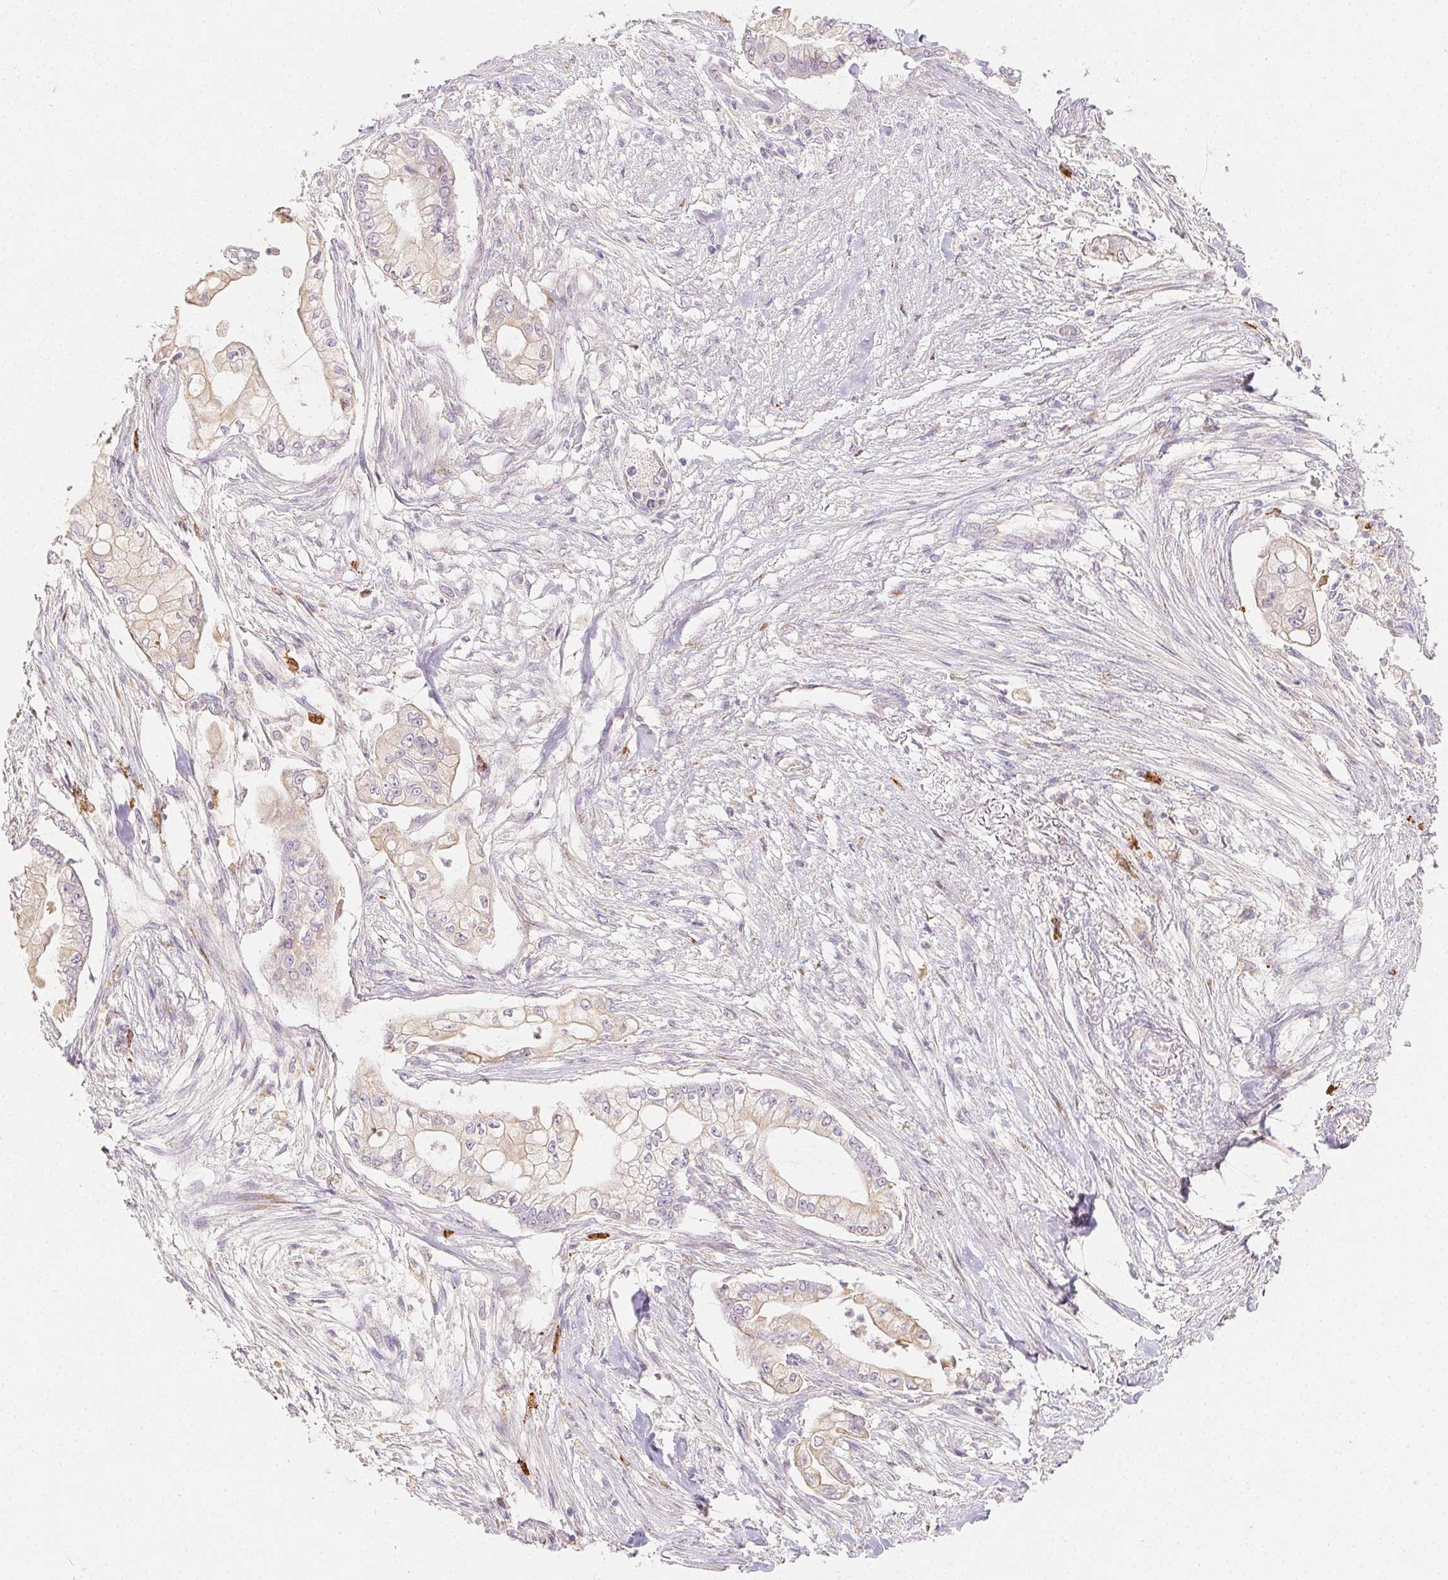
{"staining": {"intensity": "negative", "quantity": "none", "location": "none"}, "tissue": "pancreatic cancer", "cell_type": "Tumor cells", "image_type": "cancer", "snomed": [{"axis": "morphology", "description": "Adenocarcinoma, NOS"}, {"axis": "topography", "description": "Pancreas"}], "caption": "IHC micrograph of human adenocarcinoma (pancreatic) stained for a protein (brown), which reveals no expression in tumor cells. Nuclei are stained in blue.", "gene": "ACVR1B", "patient": {"sex": "female", "age": 69}}